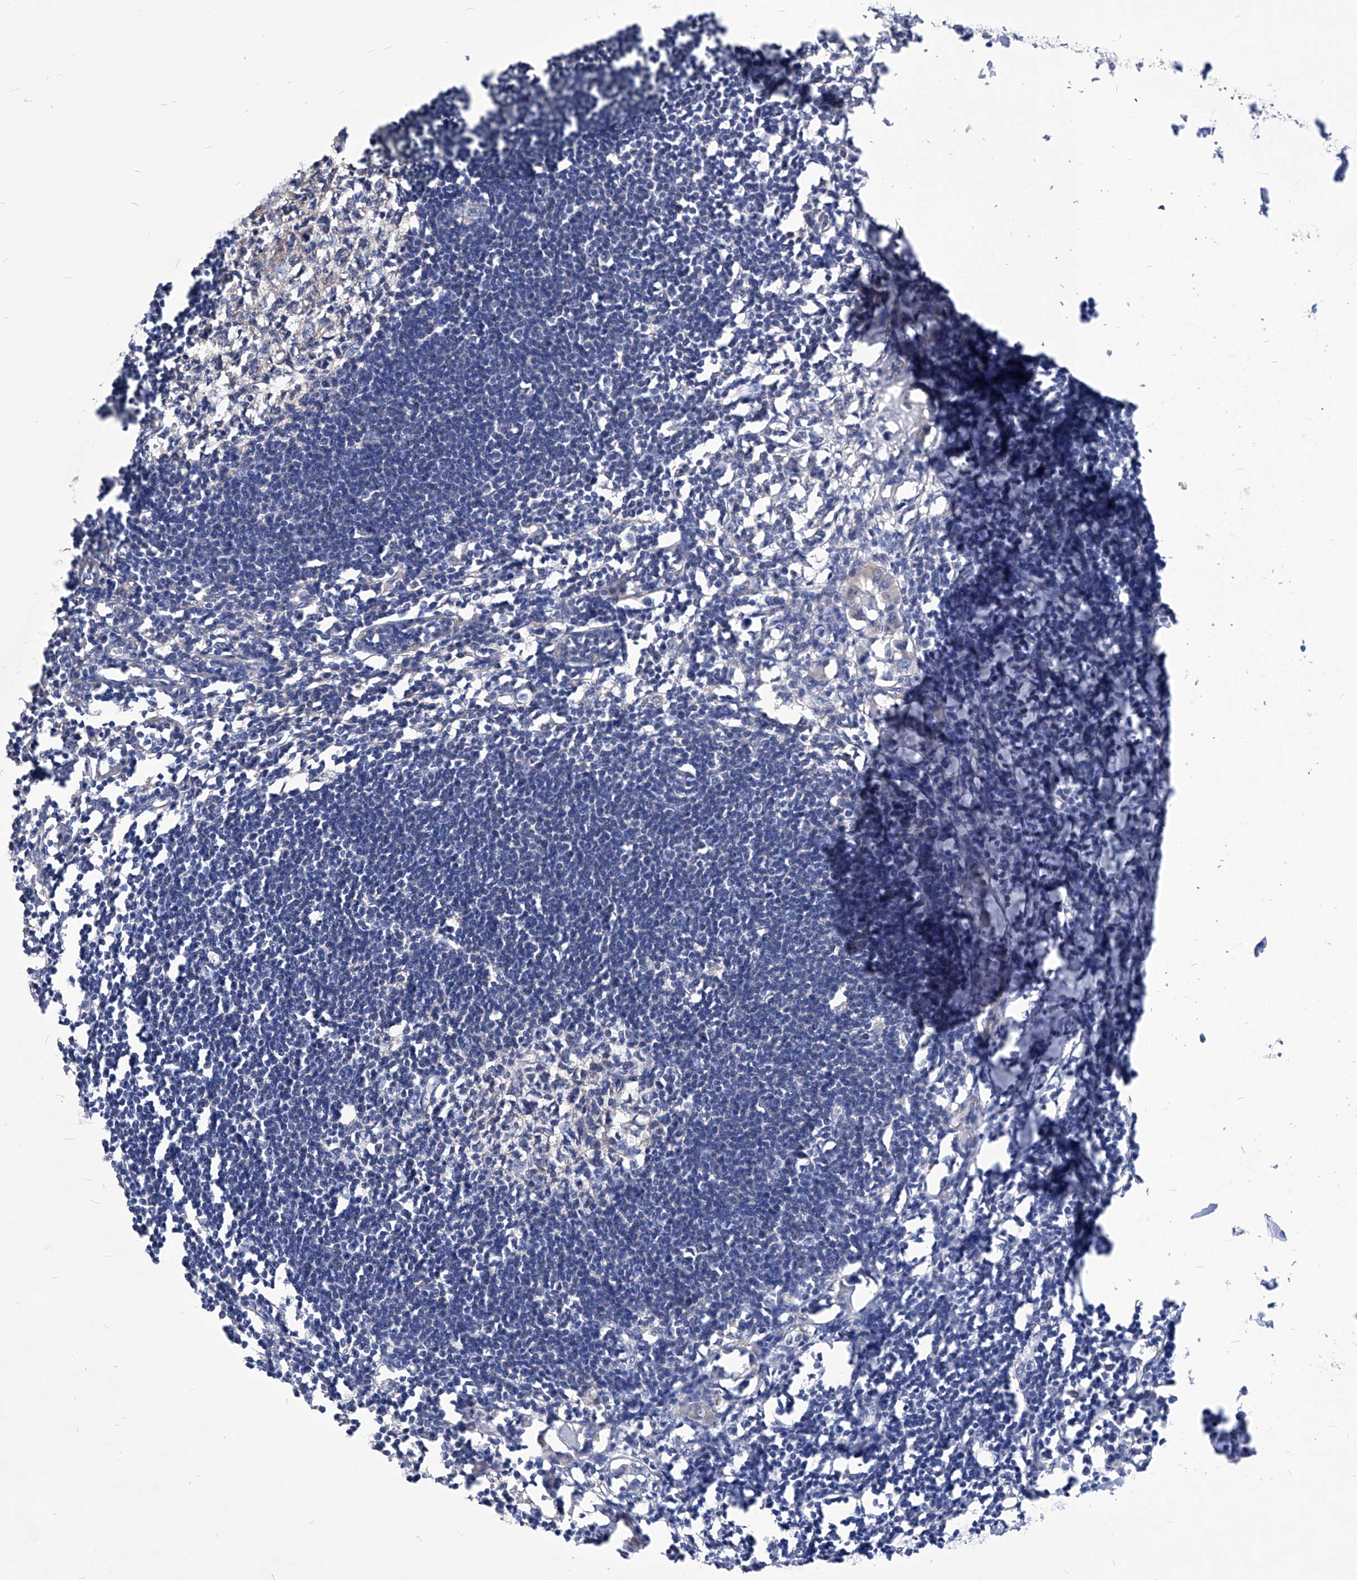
{"staining": {"intensity": "negative", "quantity": "none", "location": "none"}, "tissue": "lymph node", "cell_type": "Germinal center cells", "image_type": "normal", "snomed": [{"axis": "morphology", "description": "Normal tissue, NOS"}, {"axis": "morphology", "description": "Malignant melanoma, Metastatic site"}, {"axis": "topography", "description": "Lymph node"}], "caption": "The immunohistochemistry (IHC) photomicrograph has no significant positivity in germinal center cells of lymph node.", "gene": "XPNPEP1", "patient": {"sex": "male", "age": 41}}